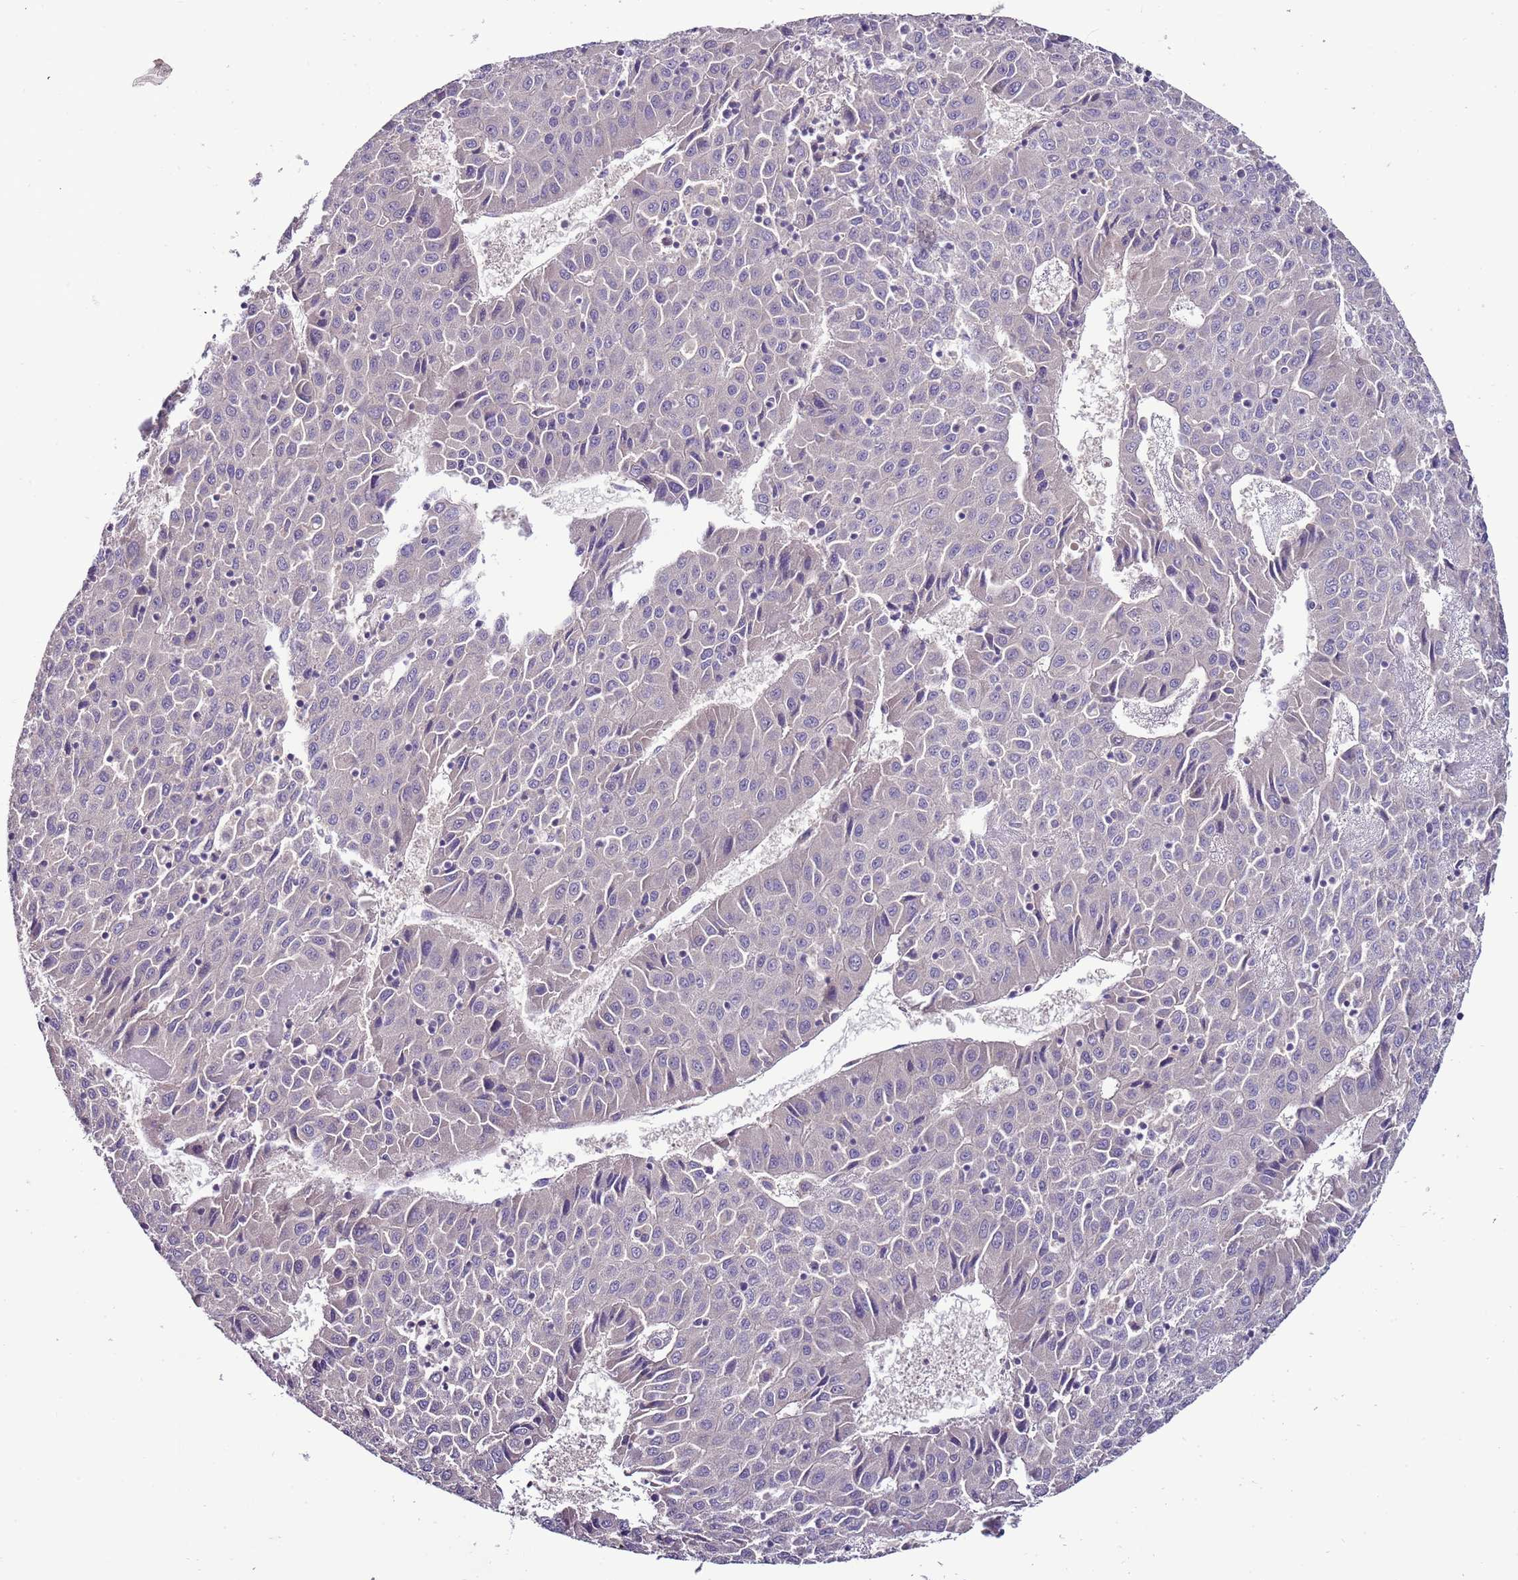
{"staining": {"intensity": "negative", "quantity": "none", "location": "none"}, "tissue": "liver cancer", "cell_type": "Tumor cells", "image_type": "cancer", "snomed": [{"axis": "morphology", "description": "Carcinoma, Hepatocellular, NOS"}, {"axis": "topography", "description": "Liver"}], "caption": "Immunohistochemical staining of liver hepatocellular carcinoma demonstrates no significant expression in tumor cells. The staining is performed using DAB brown chromogen with nuclei counter-stained in using hematoxylin.", "gene": "FAM20A", "patient": {"sex": "female", "age": 53}}